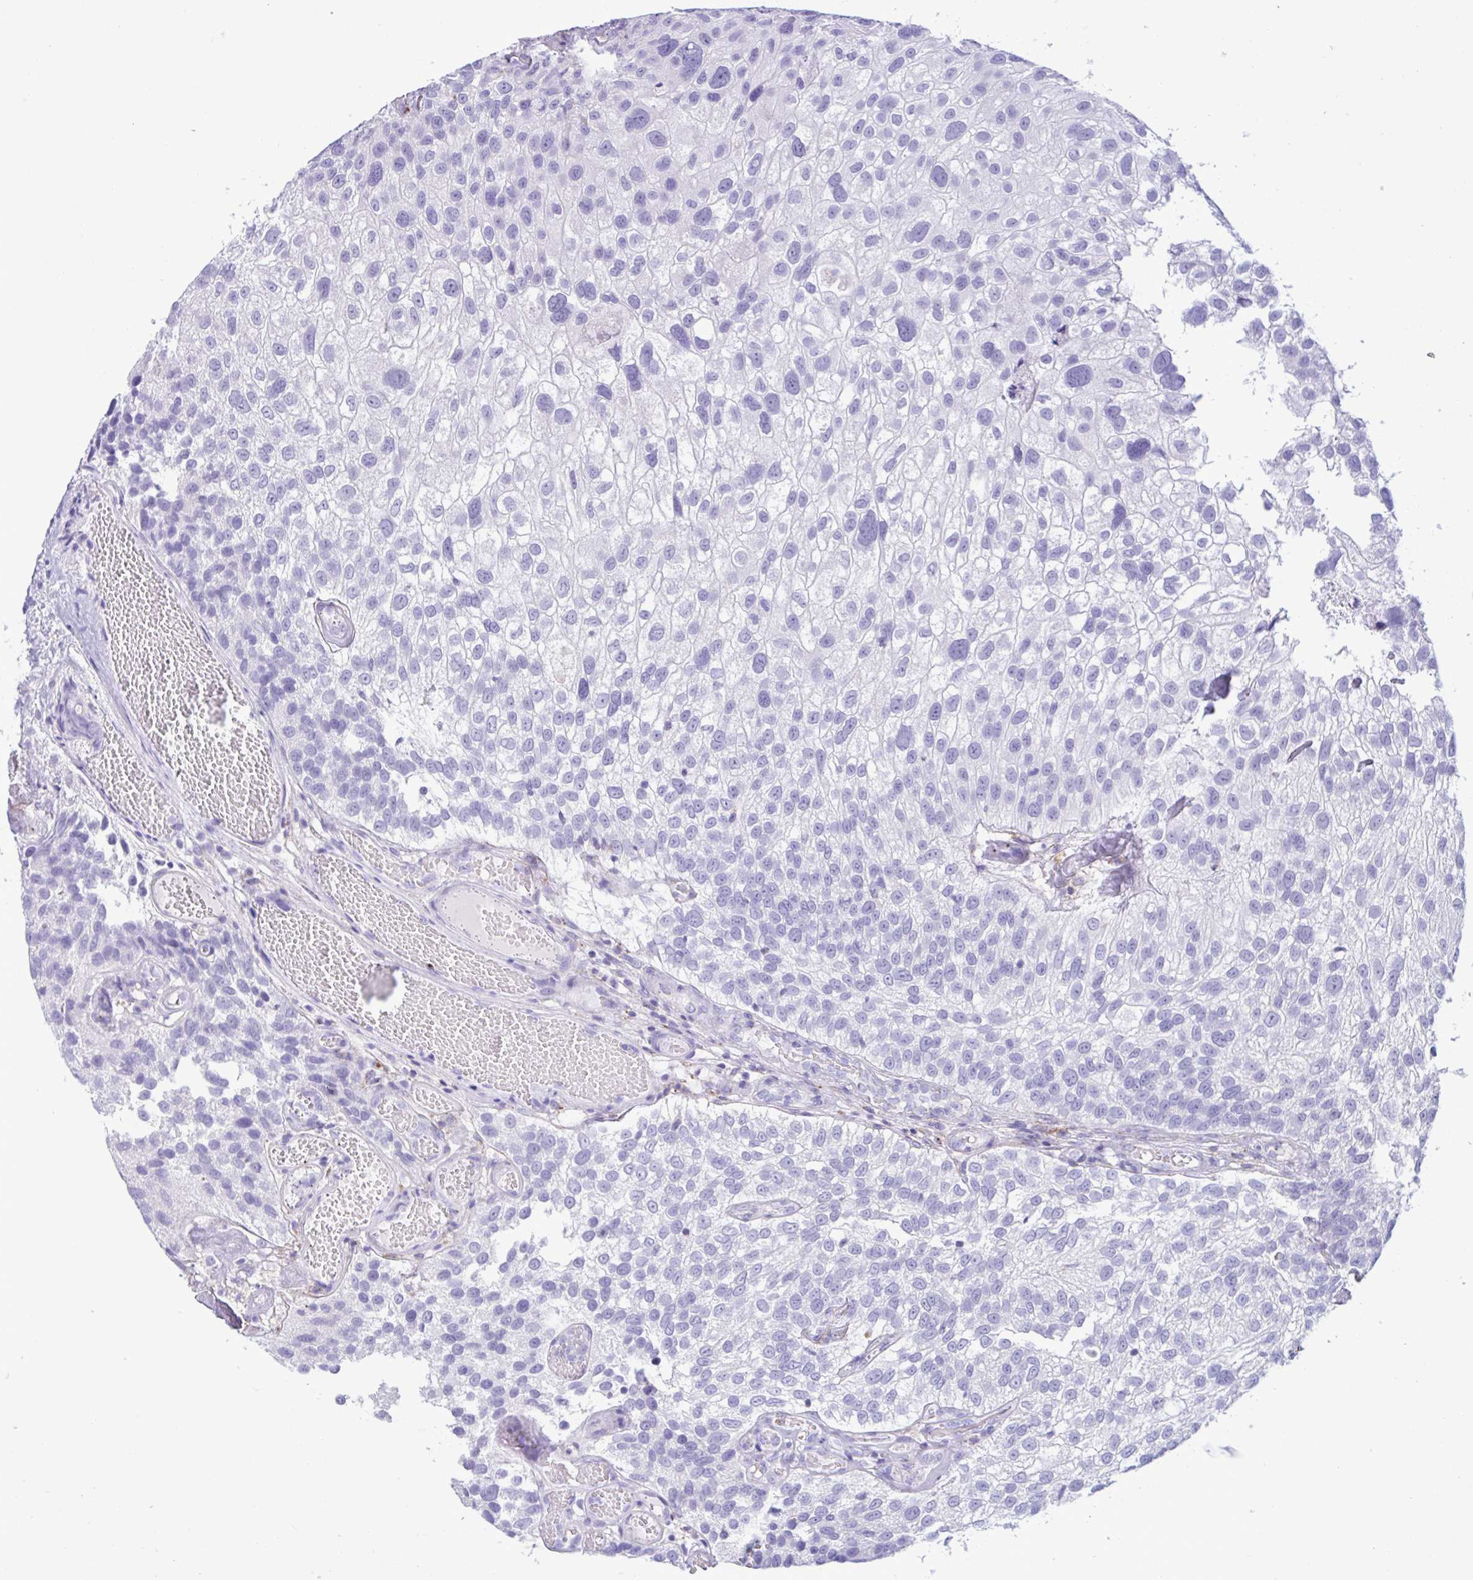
{"staining": {"intensity": "negative", "quantity": "none", "location": "none"}, "tissue": "urothelial cancer", "cell_type": "Tumor cells", "image_type": "cancer", "snomed": [{"axis": "morphology", "description": "Urothelial carcinoma, NOS"}, {"axis": "topography", "description": "Urinary bladder"}], "caption": "Immunohistochemical staining of transitional cell carcinoma exhibits no significant positivity in tumor cells.", "gene": "XCL1", "patient": {"sex": "male", "age": 87}}